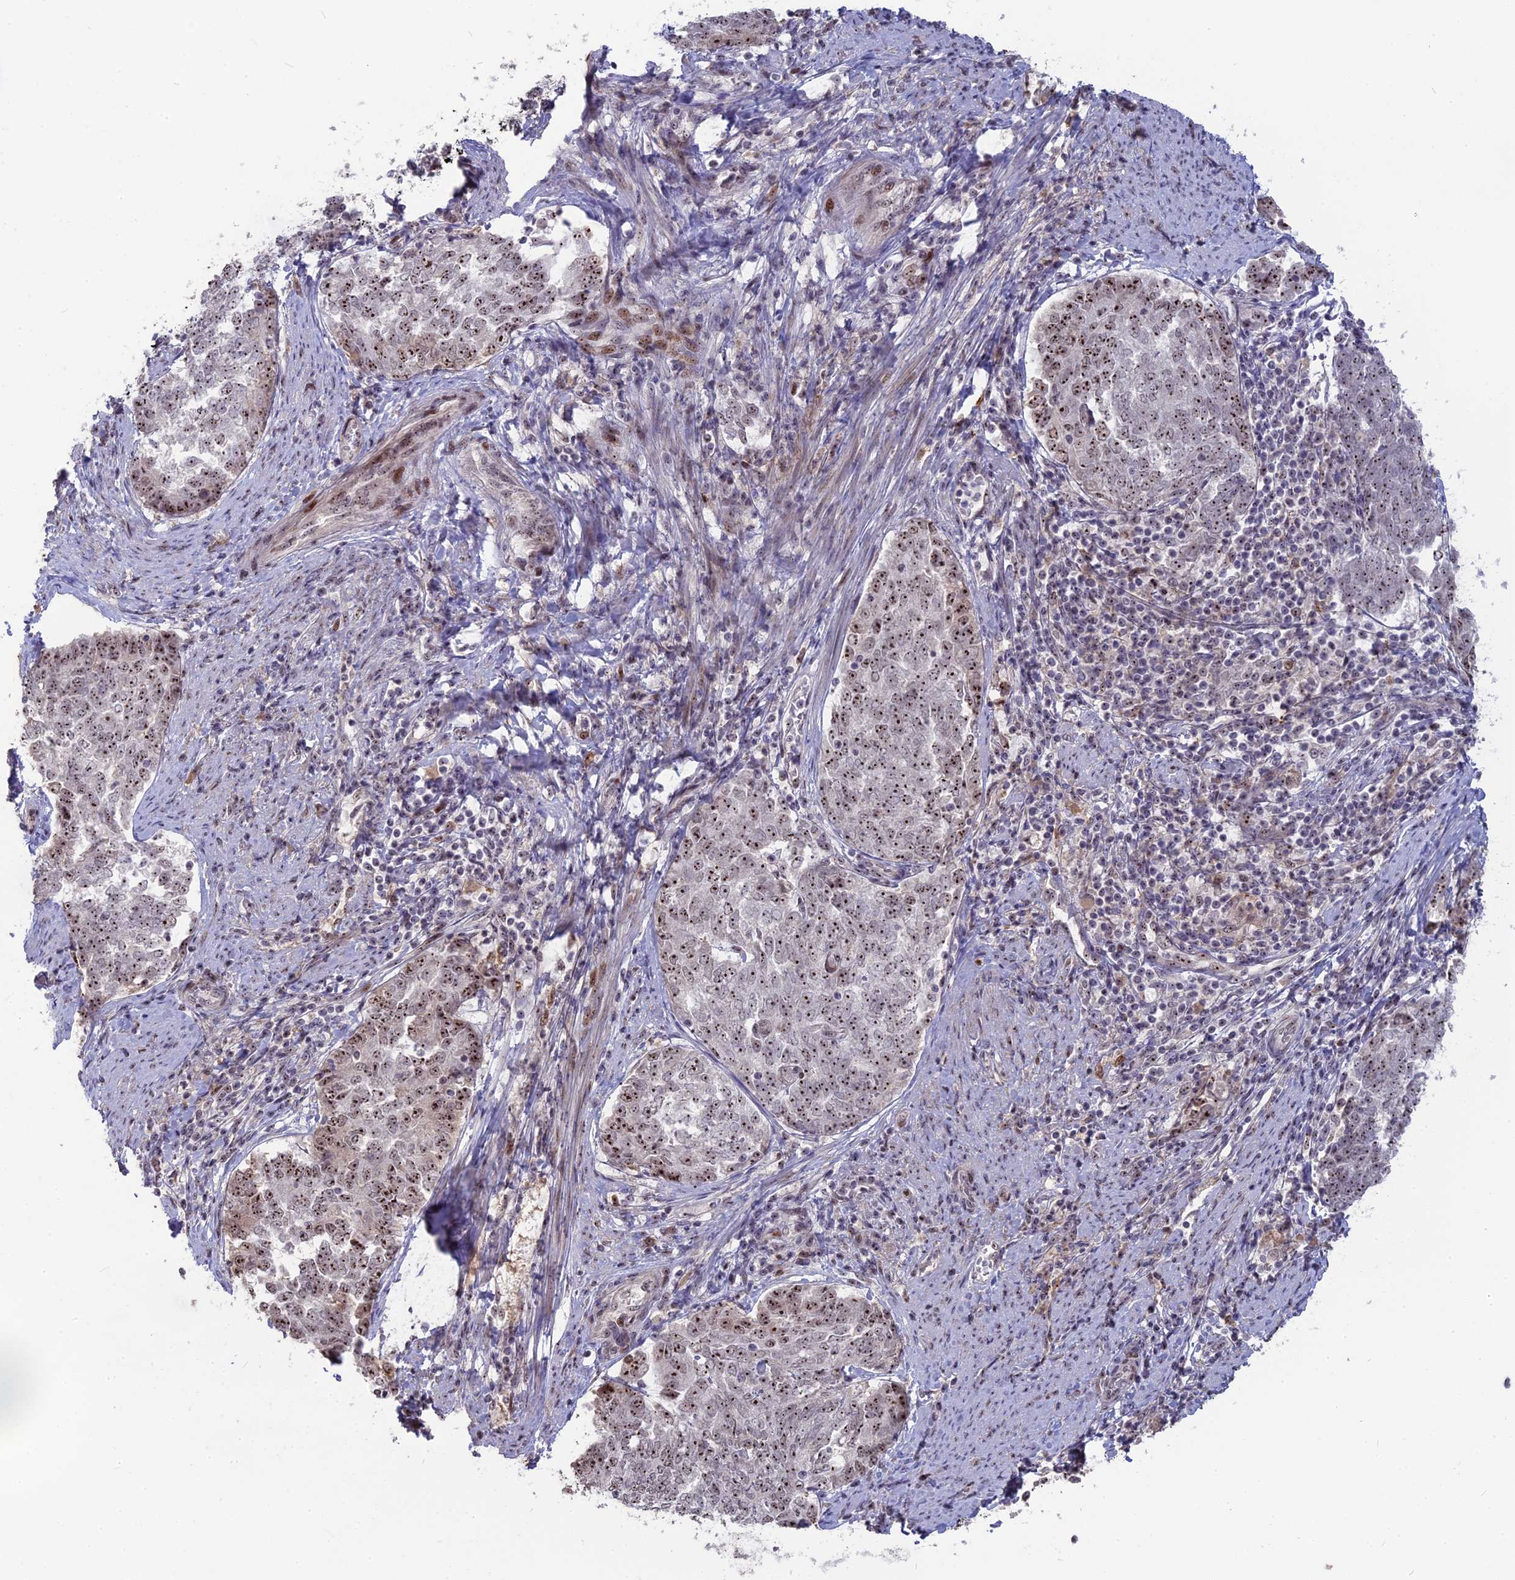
{"staining": {"intensity": "strong", "quantity": ">75%", "location": "nuclear"}, "tissue": "endometrial cancer", "cell_type": "Tumor cells", "image_type": "cancer", "snomed": [{"axis": "morphology", "description": "Adenocarcinoma, NOS"}, {"axis": "topography", "description": "Endometrium"}], "caption": "Tumor cells display strong nuclear positivity in about >75% of cells in endometrial adenocarcinoma.", "gene": "FAM131A", "patient": {"sex": "female", "age": 80}}